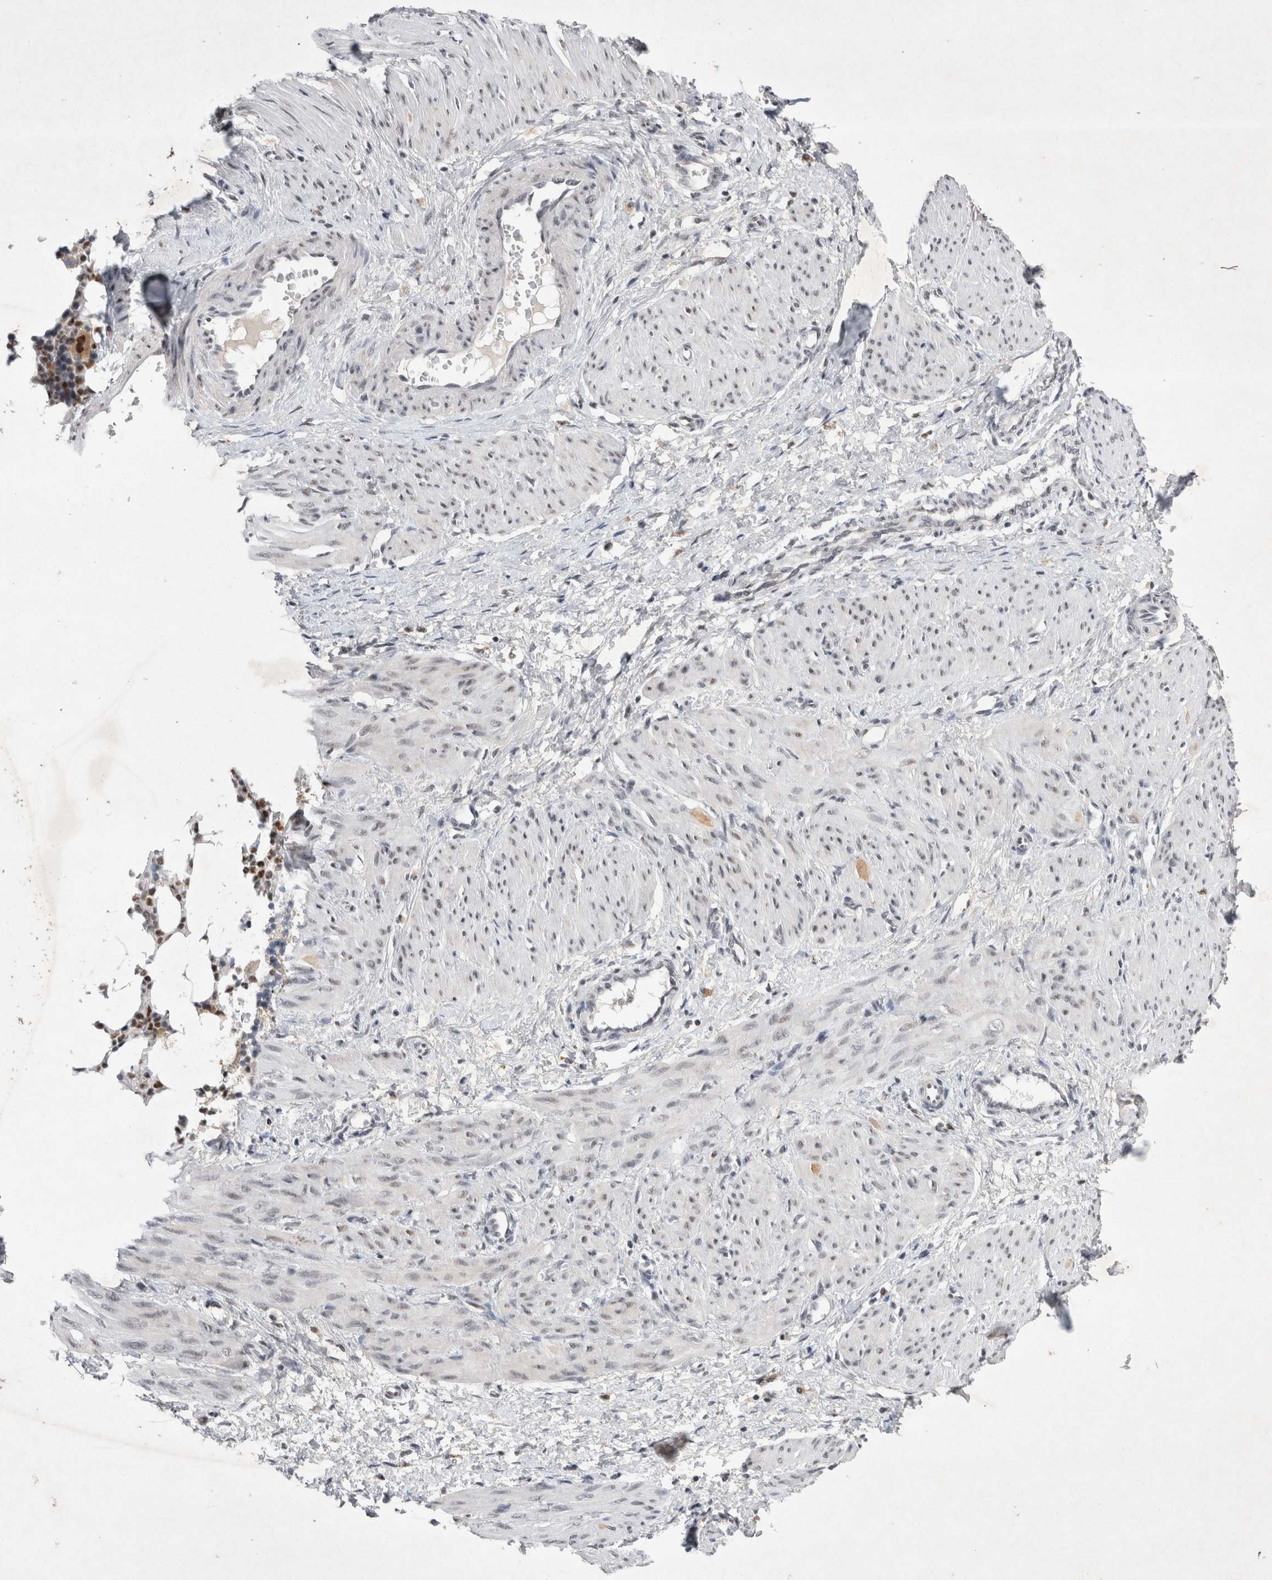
{"staining": {"intensity": "weak", "quantity": "25%-75%", "location": "nuclear"}, "tissue": "smooth muscle", "cell_type": "Smooth muscle cells", "image_type": "normal", "snomed": [{"axis": "morphology", "description": "Normal tissue, NOS"}, {"axis": "topography", "description": "Endometrium"}], "caption": "The photomicrograph displays staining of unremarkable smooth muscle, revealing weak nuclear protein positivity (brown color) within smooth muscle cells.", "gene": "RBM6", "patient": {"sex": "female", "age": 33}}